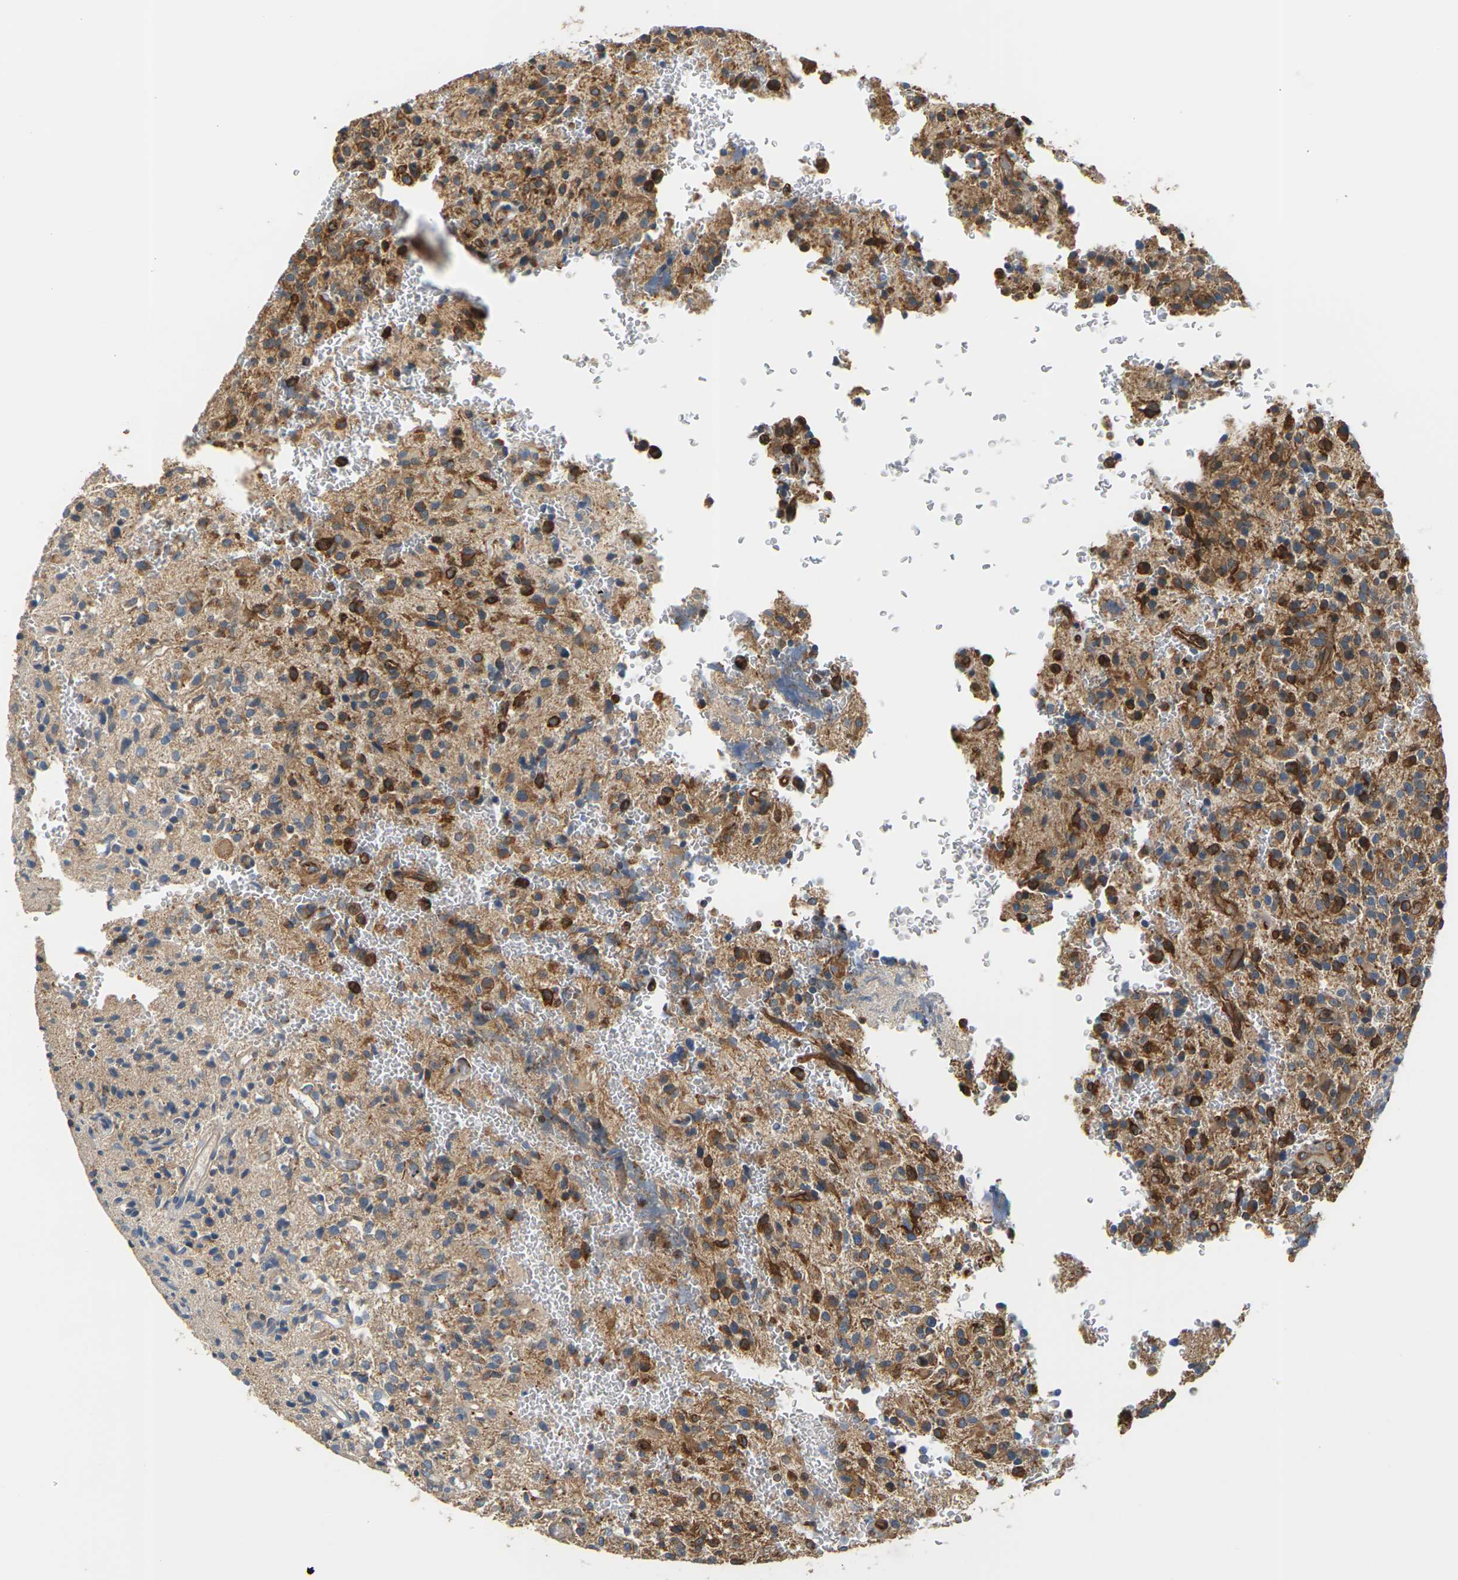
{"staining": {"intensity": "strong", "quantity": ">75%", "location": "cytoplasmic/membranous"}, "tissue": "glioma", "cell_type": "Tumor cells", "image_type": "cancer", "snomed": [{"axis": "morphology", "description": "Glioma, malignant, High grade"}, {"axis": "topography", "description": "Brain"}], "caption": "This image shows immunohistochemistry (IHC) staining of human high-grade glioma (malignant), with high strong cytoplasmic/membranous staining in approximately >75% of tumor cells.", "gene": "PCDHB4", "patient": {"sex": "male", "age": 71}}